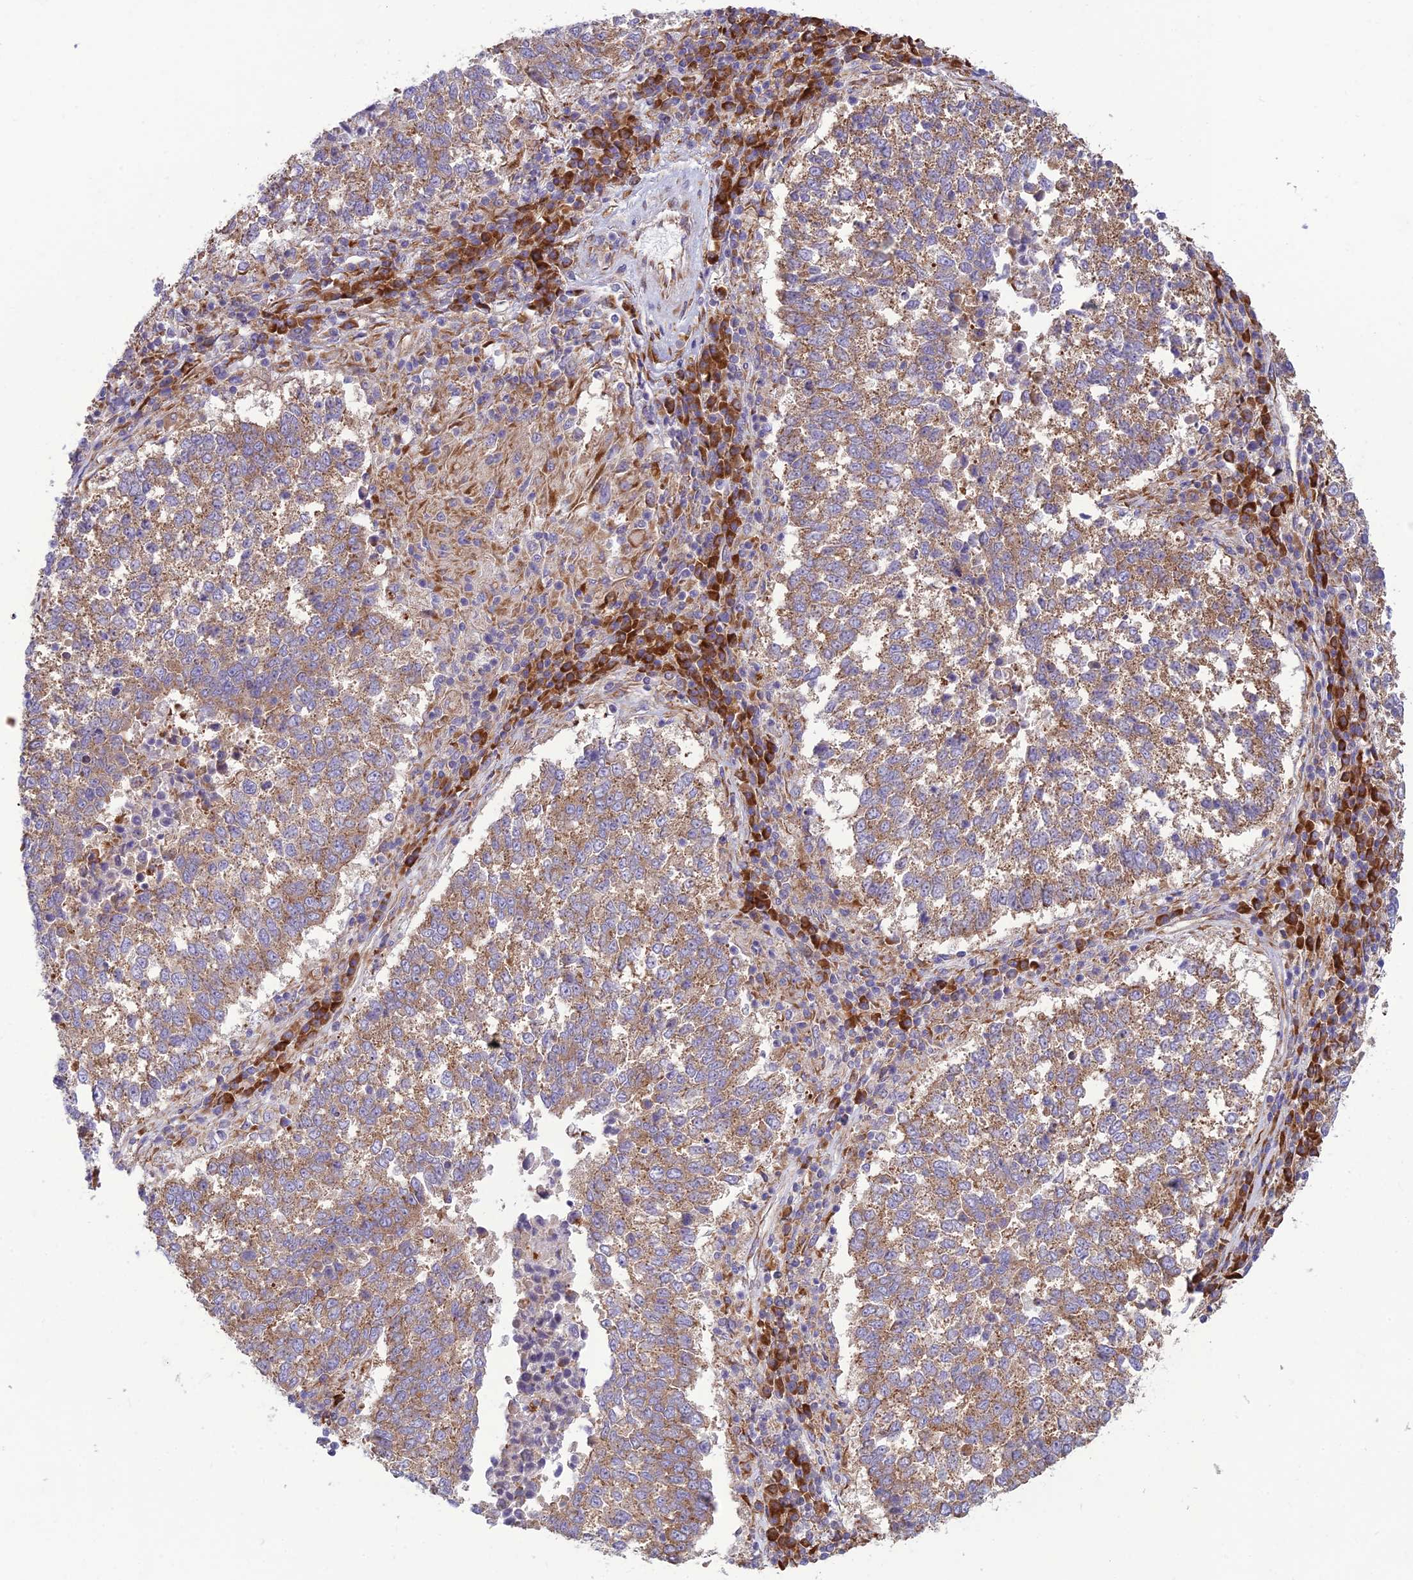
{"staining": {"intensity": "moderate", "quantity": ">75%", "location": "cytoplasmic/membranous"}, "tissue": "lung cancer", "cell_type": "Tumor cells", "image_type": "cancer", "snomed": [{"axis": "morphology", "description": "Squamous cell carcinoma, NOS"}, {"axis": "topography", "description": "Lung"}], "caption": "Lung squamous cell carcinoma was stained to show a protein in brown. There is medium levels of moderate cytoplasmic/membranous expression in approximately >75% of tumor cells. The staining was performed using DAB, with brown indicating positive protein expression. Nuclei are stained blue with hematoxylin.", "gene": "RPL17-C18orf32", "patient": {"sex": "male", "age": 73}}